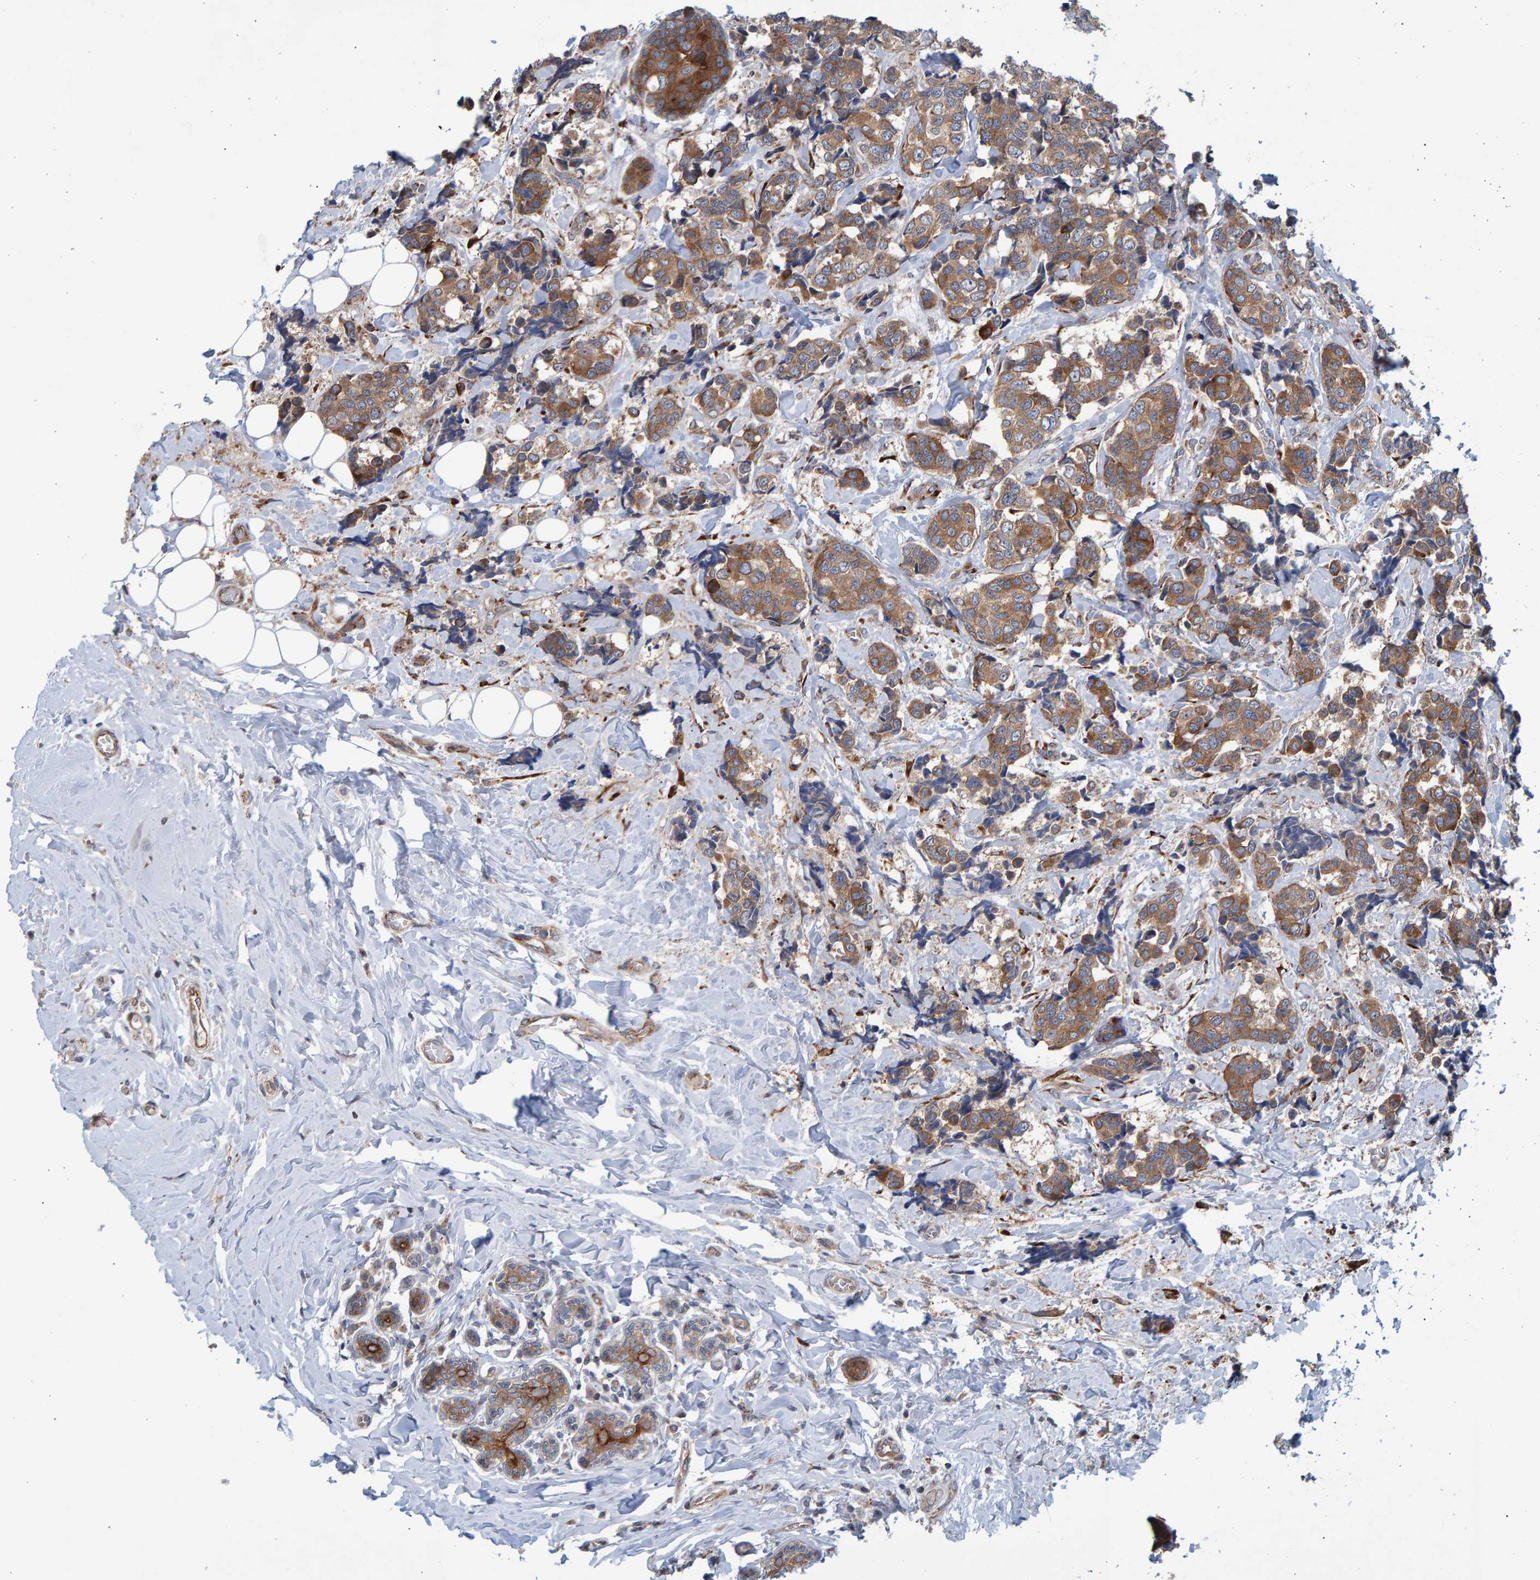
{"staining": {"intensity": "moderate", "quantity": ">75%", "location": "cytoplasmic/membranous"}, "tissue": "breast cancer", "cell_type": "Tumor cells", "image_type": "cancer", "snomed": [{"axis": "morphology", "description": "Normal tissue, NOS"}, {"axis": "morphology", "description": "Duct carcinoma"}, {"axis": "topography", "description": "Breast"}], "caption": "High-magnification brightfield microscopy of invasive ductal carcinoma (breast) stained with DAB (brown) and counterstained with hematoxylin (blue). tumor cells exhibit moderate cytoplasmic/membranous positivity is appreciated in about>75% of cells.", "gene": "LRBA", "patient": {"sex": "female", "age": 43}}